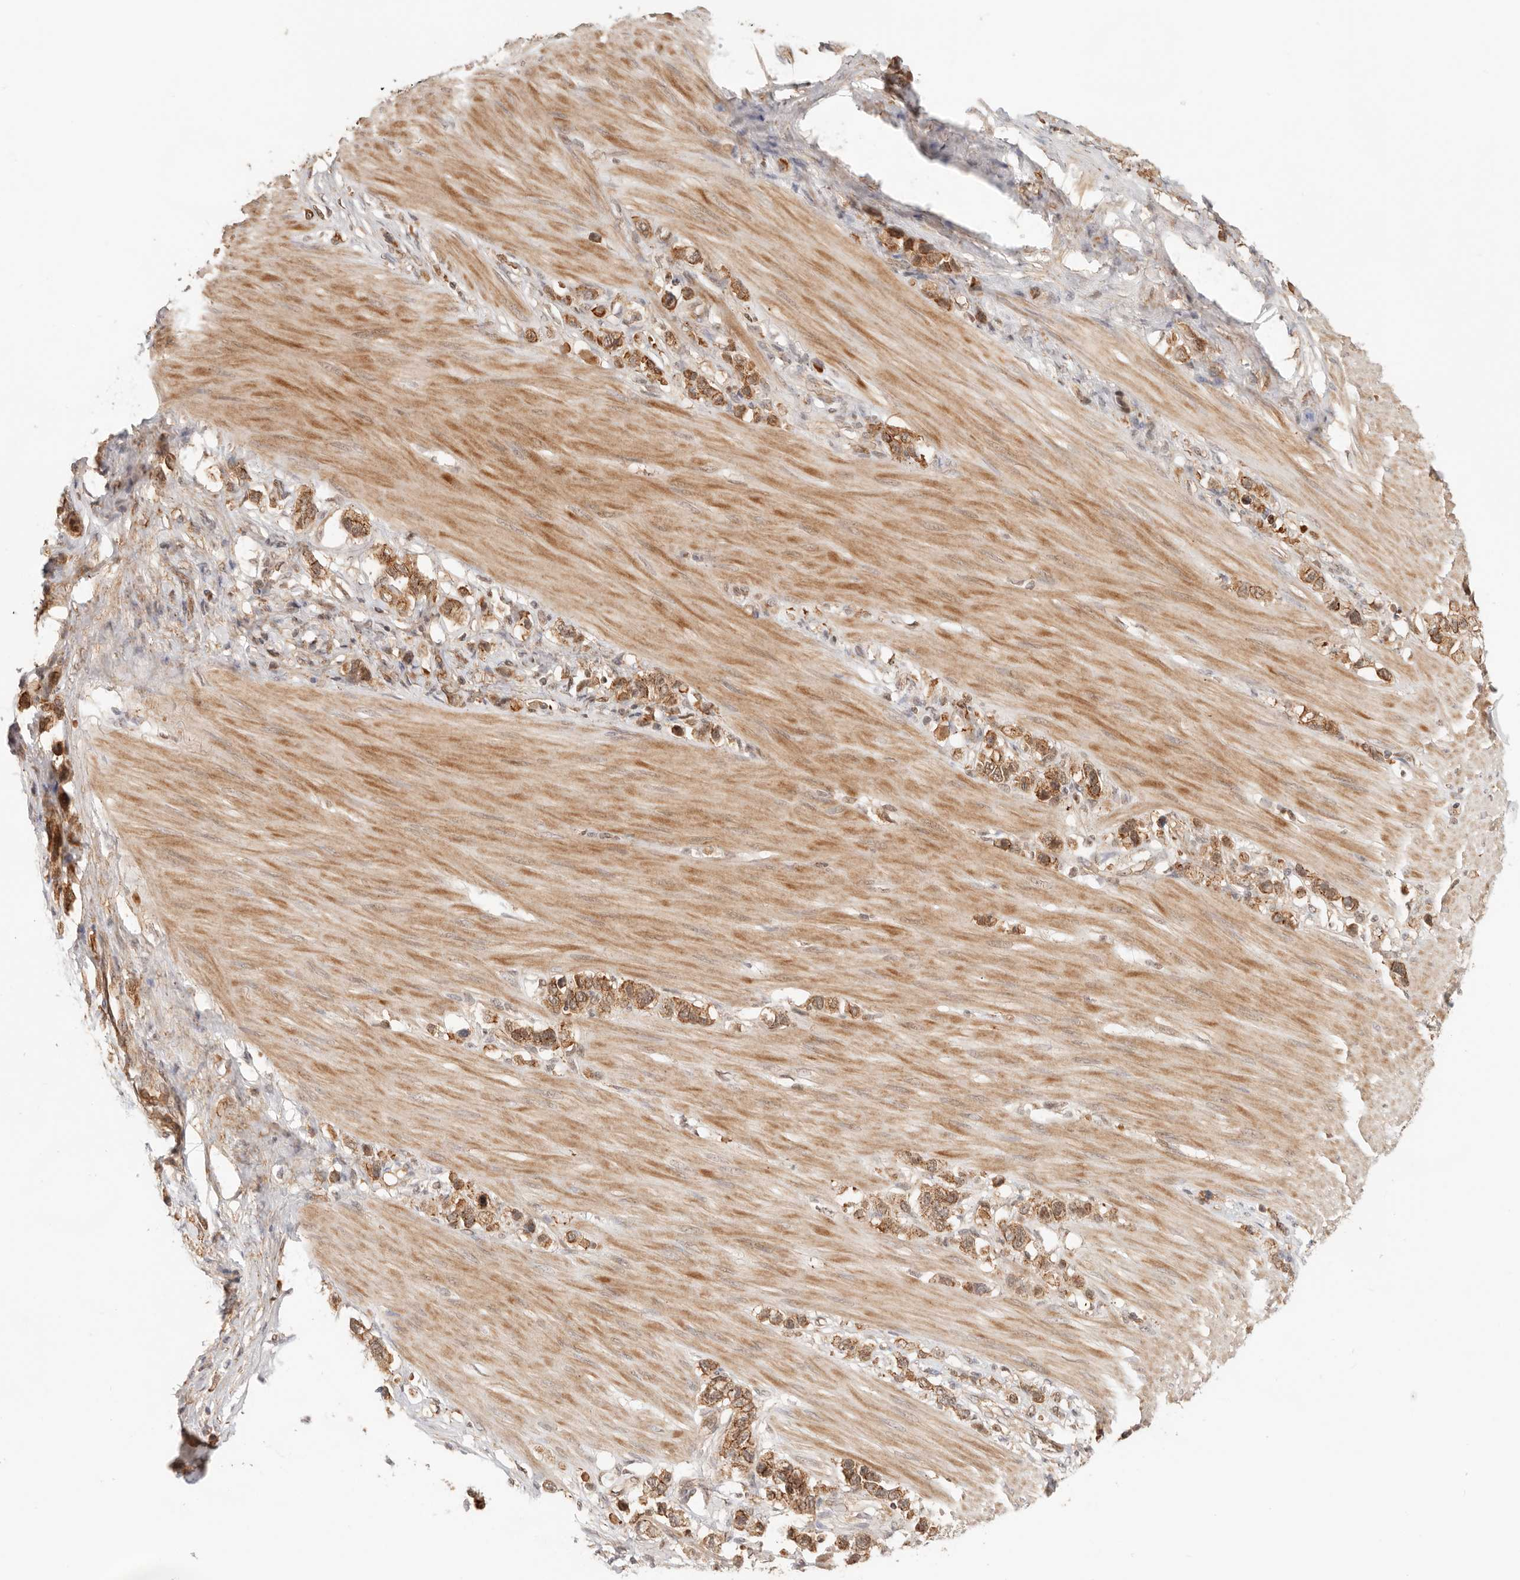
{"staining": {"intensity": "strong", "quantity": ">75%", "location": "cytoplasmic/membranous"}, "tissue": "stomach cancer", "cell_type": "Tumor cells", "image_type": "cancer", "snomed": [{"axis": "morphology", "description": "Adenocarcinoma, NOS"}, {"axis": "topography", "description": "Stomach"}], "caption": "Stomach cancer (adenocarcinoma) stained with a protein marker demonstrates strong staining in tumor cells.", "gene": "HEXD", "patient": {"sex": "female", "age": 65}}